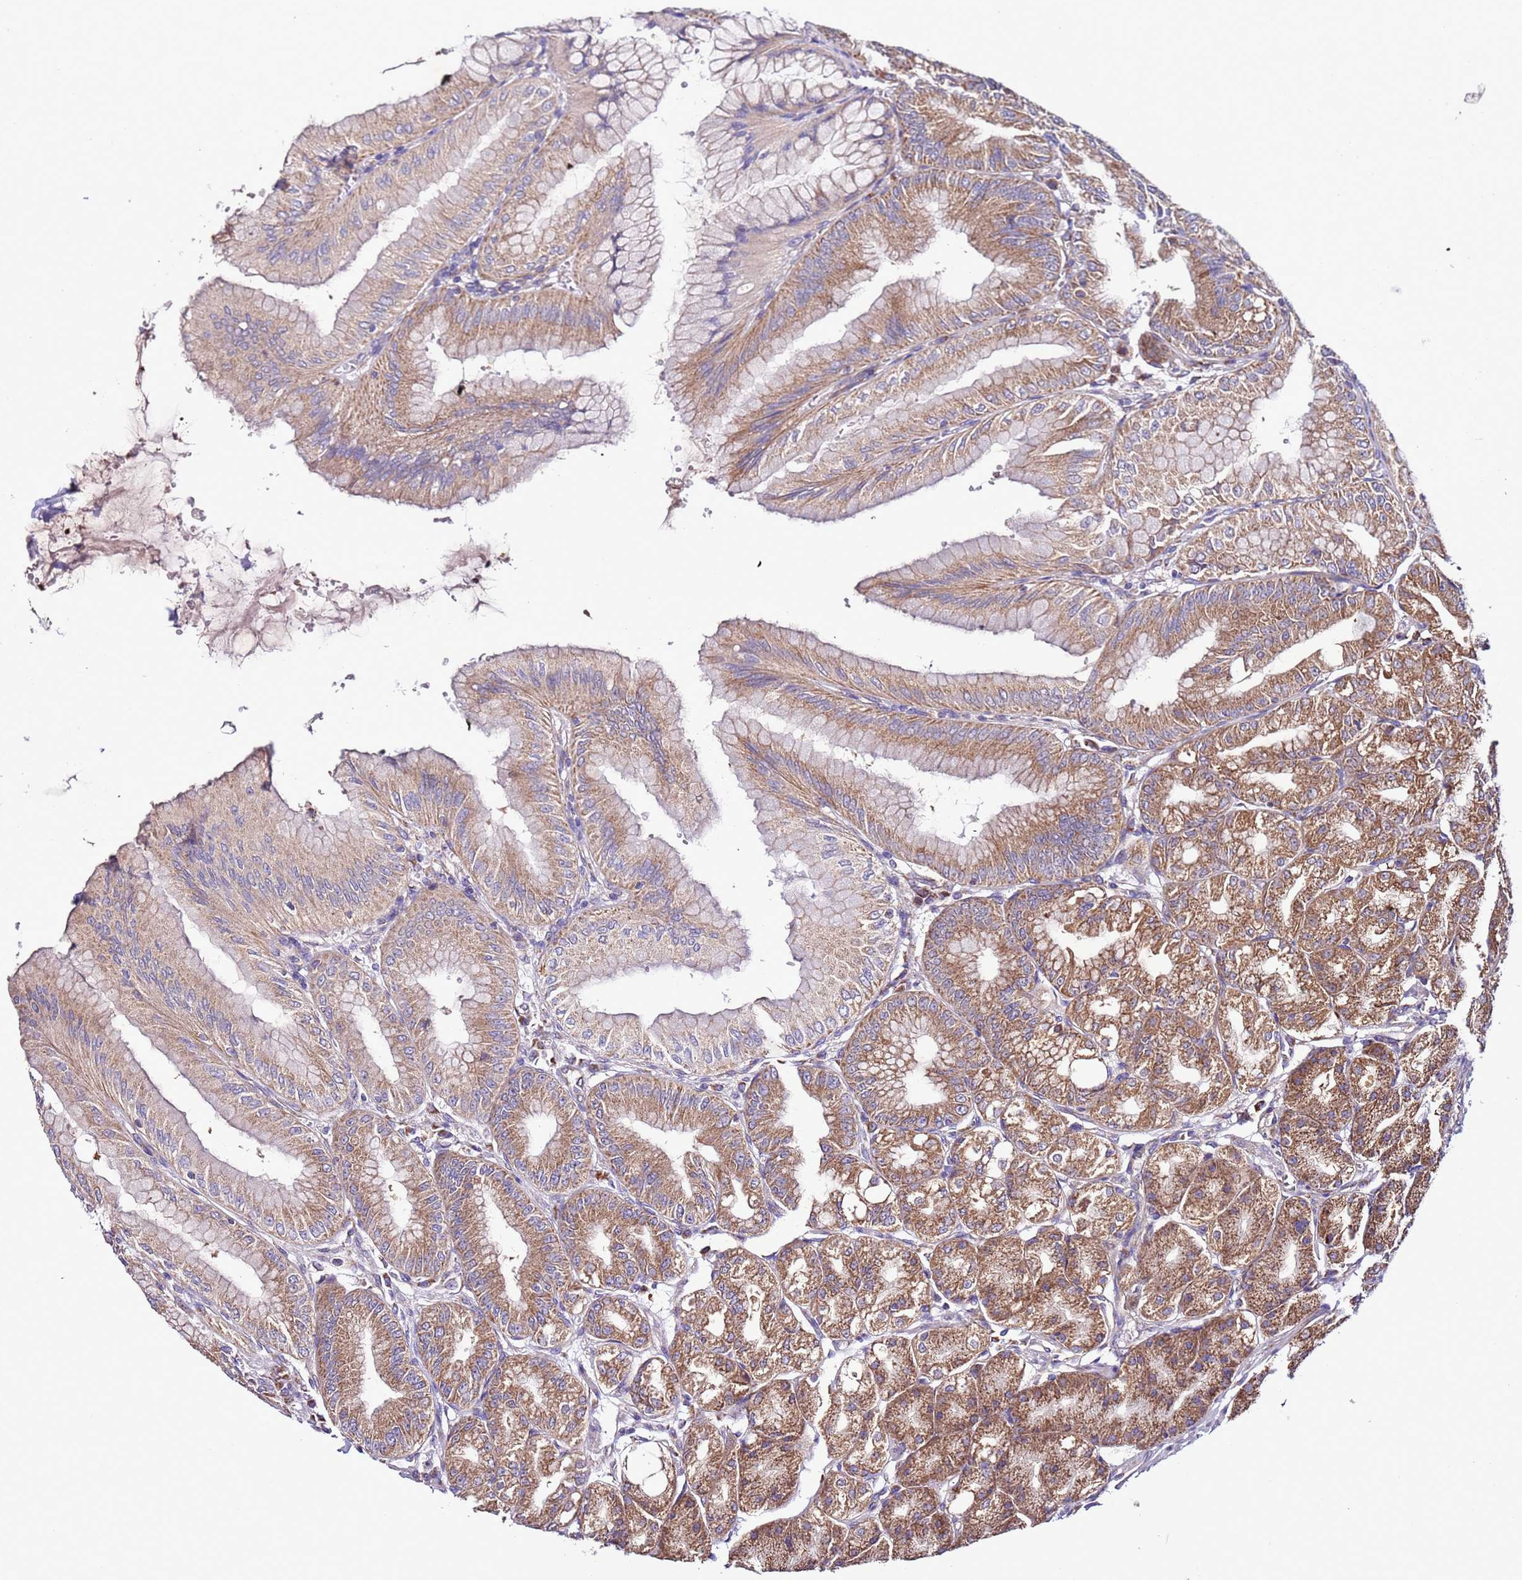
{"staining": {"intensity": "moderate", "quantity": ">75%", "location": "cytoplasmic/membranous"}, "tissue": "stomach", "cell_type": "Glandular cells", "image_type": "normal", "snomed": [{"axis": "morphology", "description": "Normal tissue, NOS"}, {"axis": "topography", "description": "Stomach, lower"}], "caption": "About >75% of glandular cells in unremarkable human stomach show moderate cytoplasmic/membranous protein staining as visualized by brown immunohistochemical staining.", "gene": "AHI1", "patient": {"sex": "male", "age": 71}}